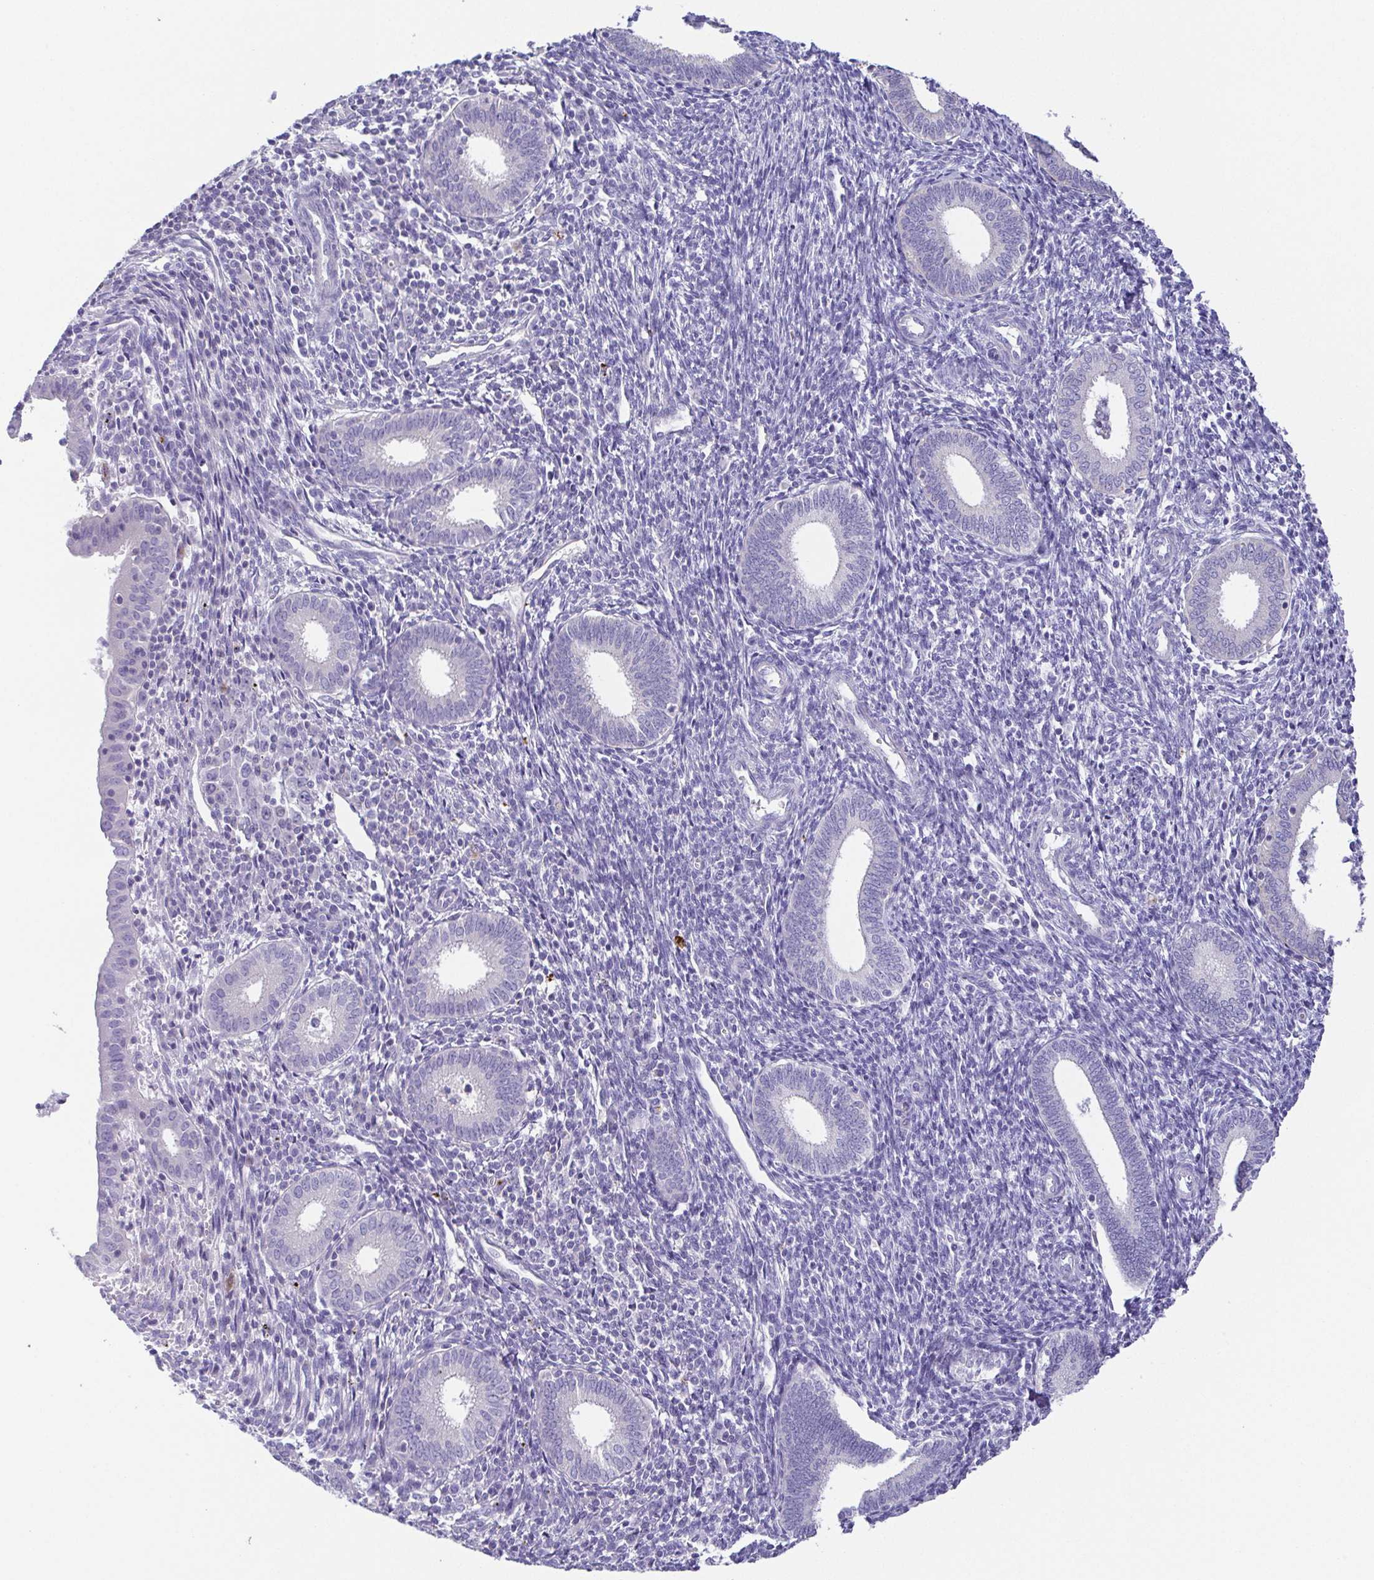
{"staining": {"intensity": "negative", "quantity": "none", "location": "none"}, "tissue": "endometrium", "cell_type": "Cells in endometrial stroma", "image_type": "normal", "snomed": [{"axis": "morphology", "description": "Normal tissue, NOS"}, {"axis": "topography", "description": "Endometrium"}], "caption": "Immunohistochemistry (IHC) of normal human endometrium shows no expression in cells in endometrial stroma.", "gene": "PKDREJ", "patient": {"sex": "female", "age": 41}}